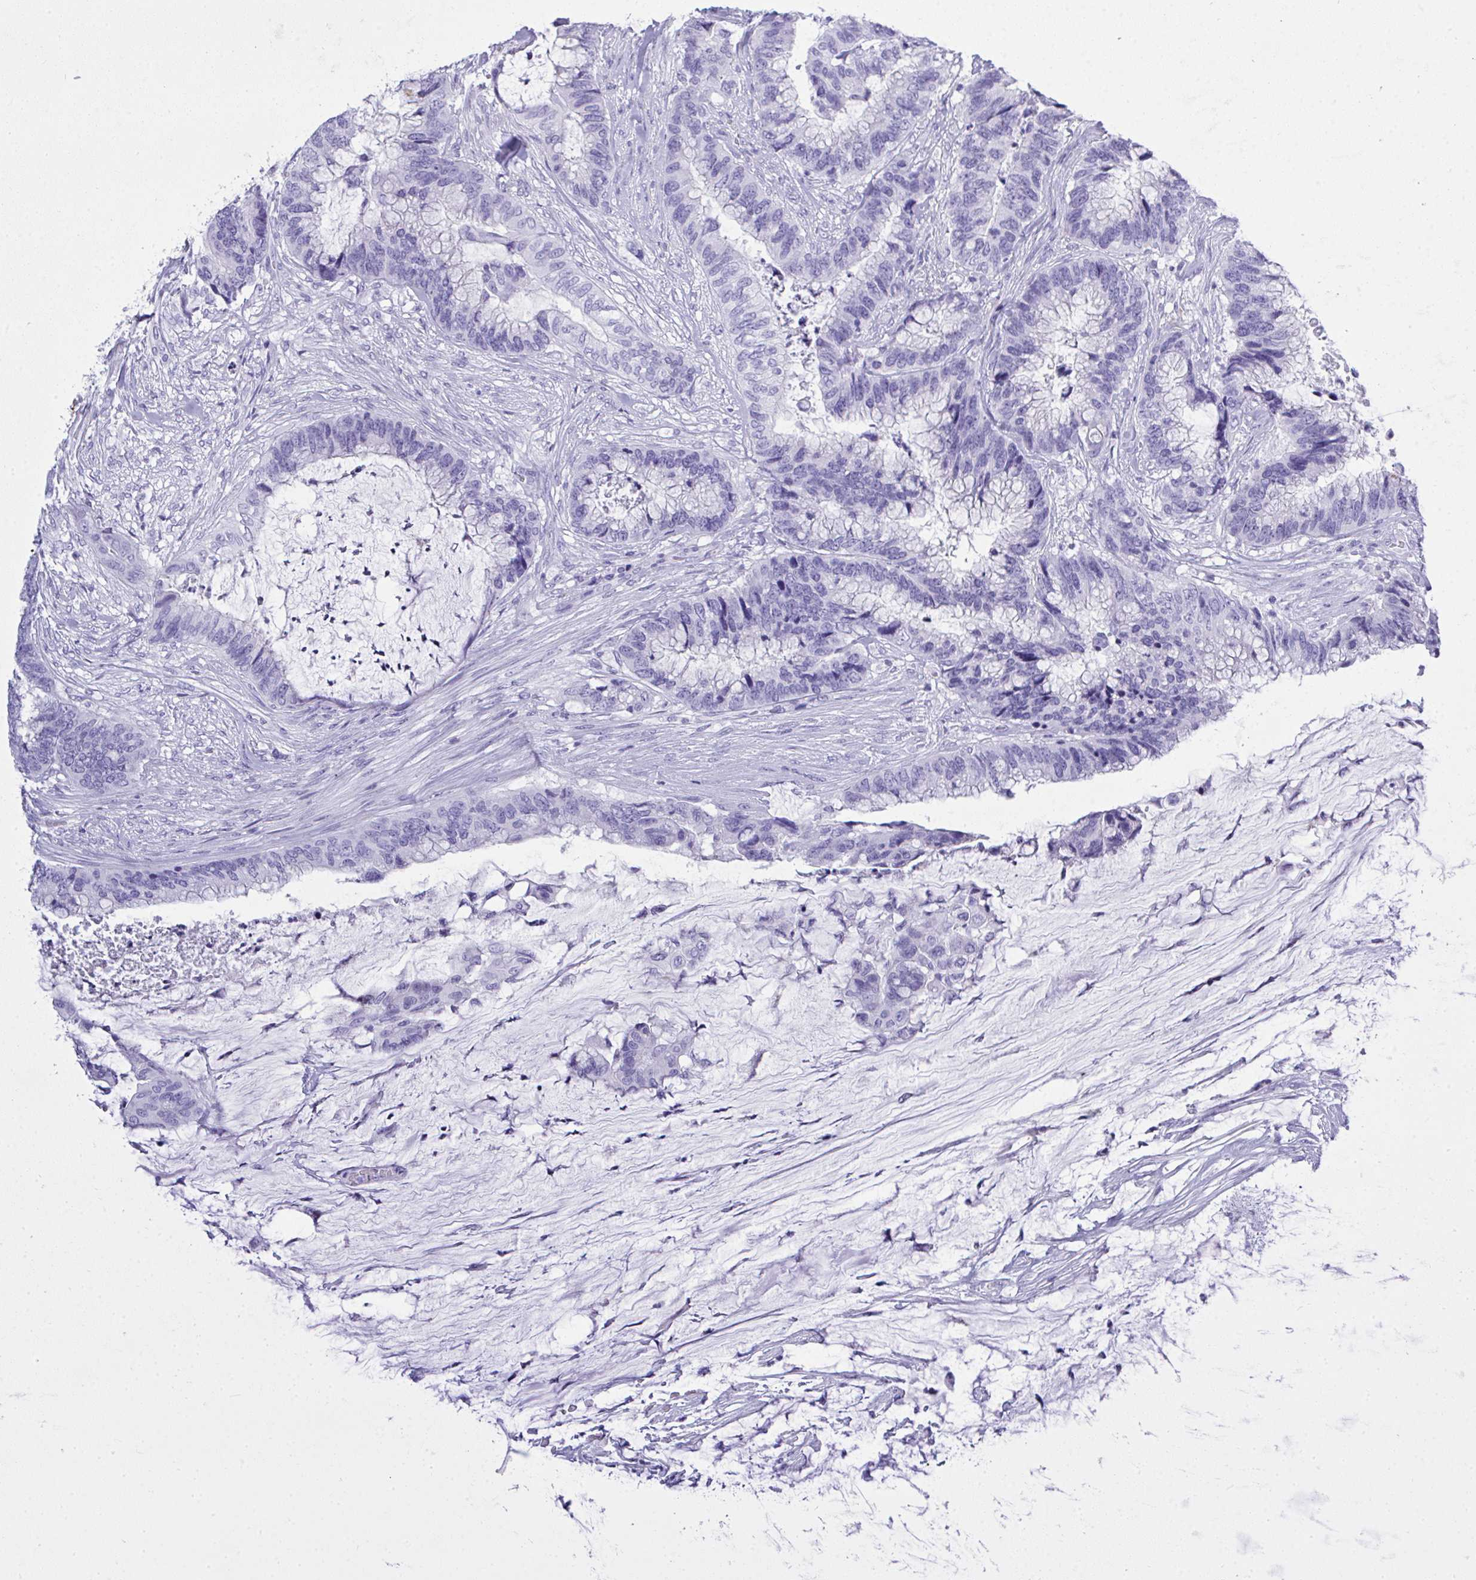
{"staining": {"intensity": "negative", "quantity": "none", "location": "none"}, "tissue": "colorectal cancer", "cell_type": "Tumor cells", "image_type": "cancer", "snomed": [{"axis": "morphology", "description": "Adenocarcinoma, NOS"}, {"axis": "topography", "description": "Rectum"}], "caption": "Colorectal cancer stained for a protein using IHC exhibits no expression tumor cells.", "gene": "AKR1D1", "patient": {"sex": "female", "age": 59}}